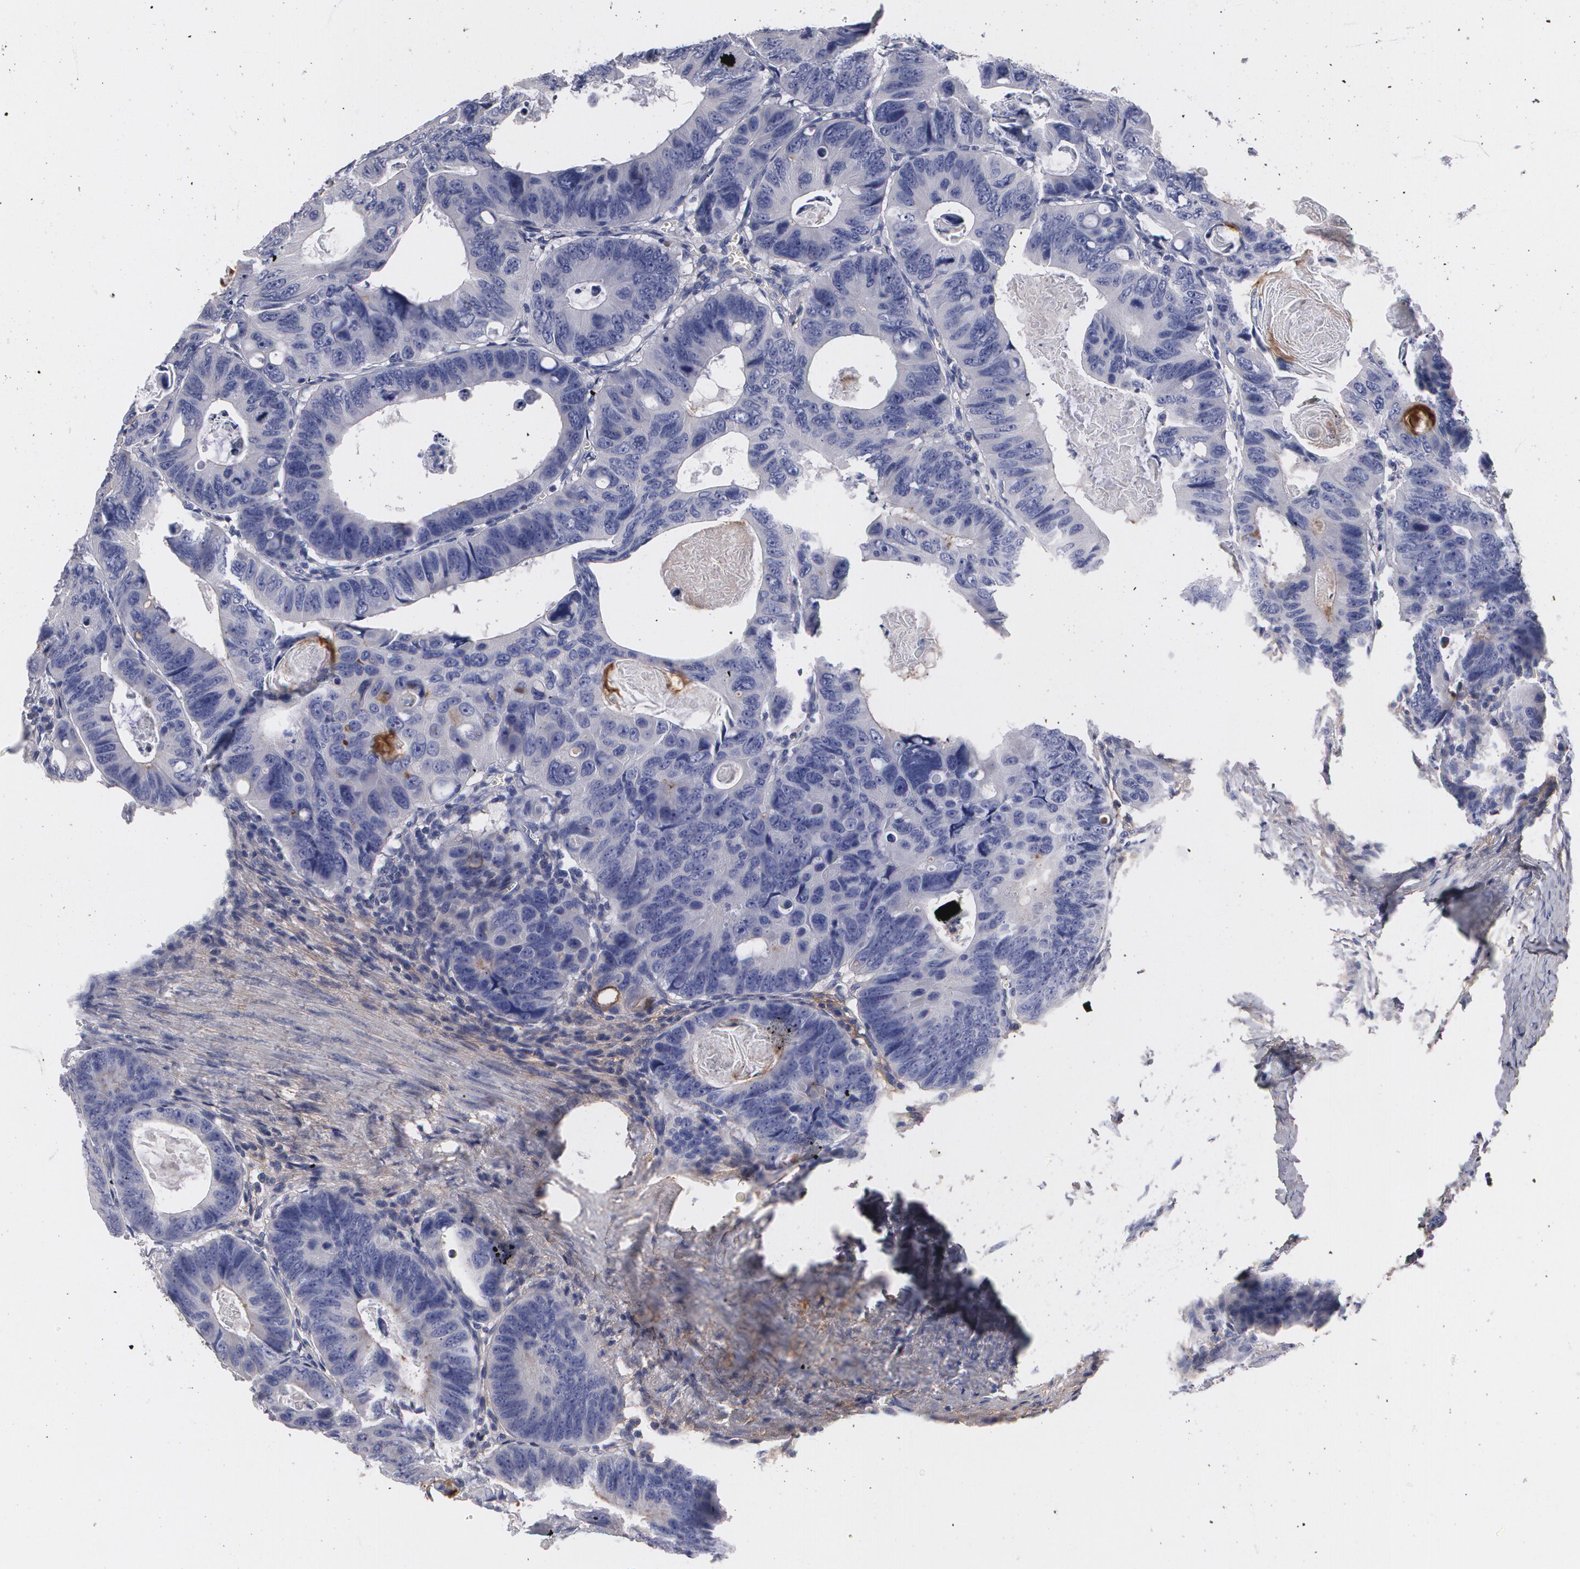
{"staining": {"intensity": "negative", "quantity": "none", "location": "none"}, "tissue": "colorectal cancer", "cell_type": "Tumor cells", "image_type": "cancer", "snomed": [{"axis": "morphology", "description": "Adenocarcinoma, NOS"}, {"axis": "topography", "description": "Colon"}], "caption": "IHC of colorectal cancer (adenocarcinoma) displays no expression in tumor cells.", "gene": "FBLN1", "patient": {"sex": "female", "age": 55}}